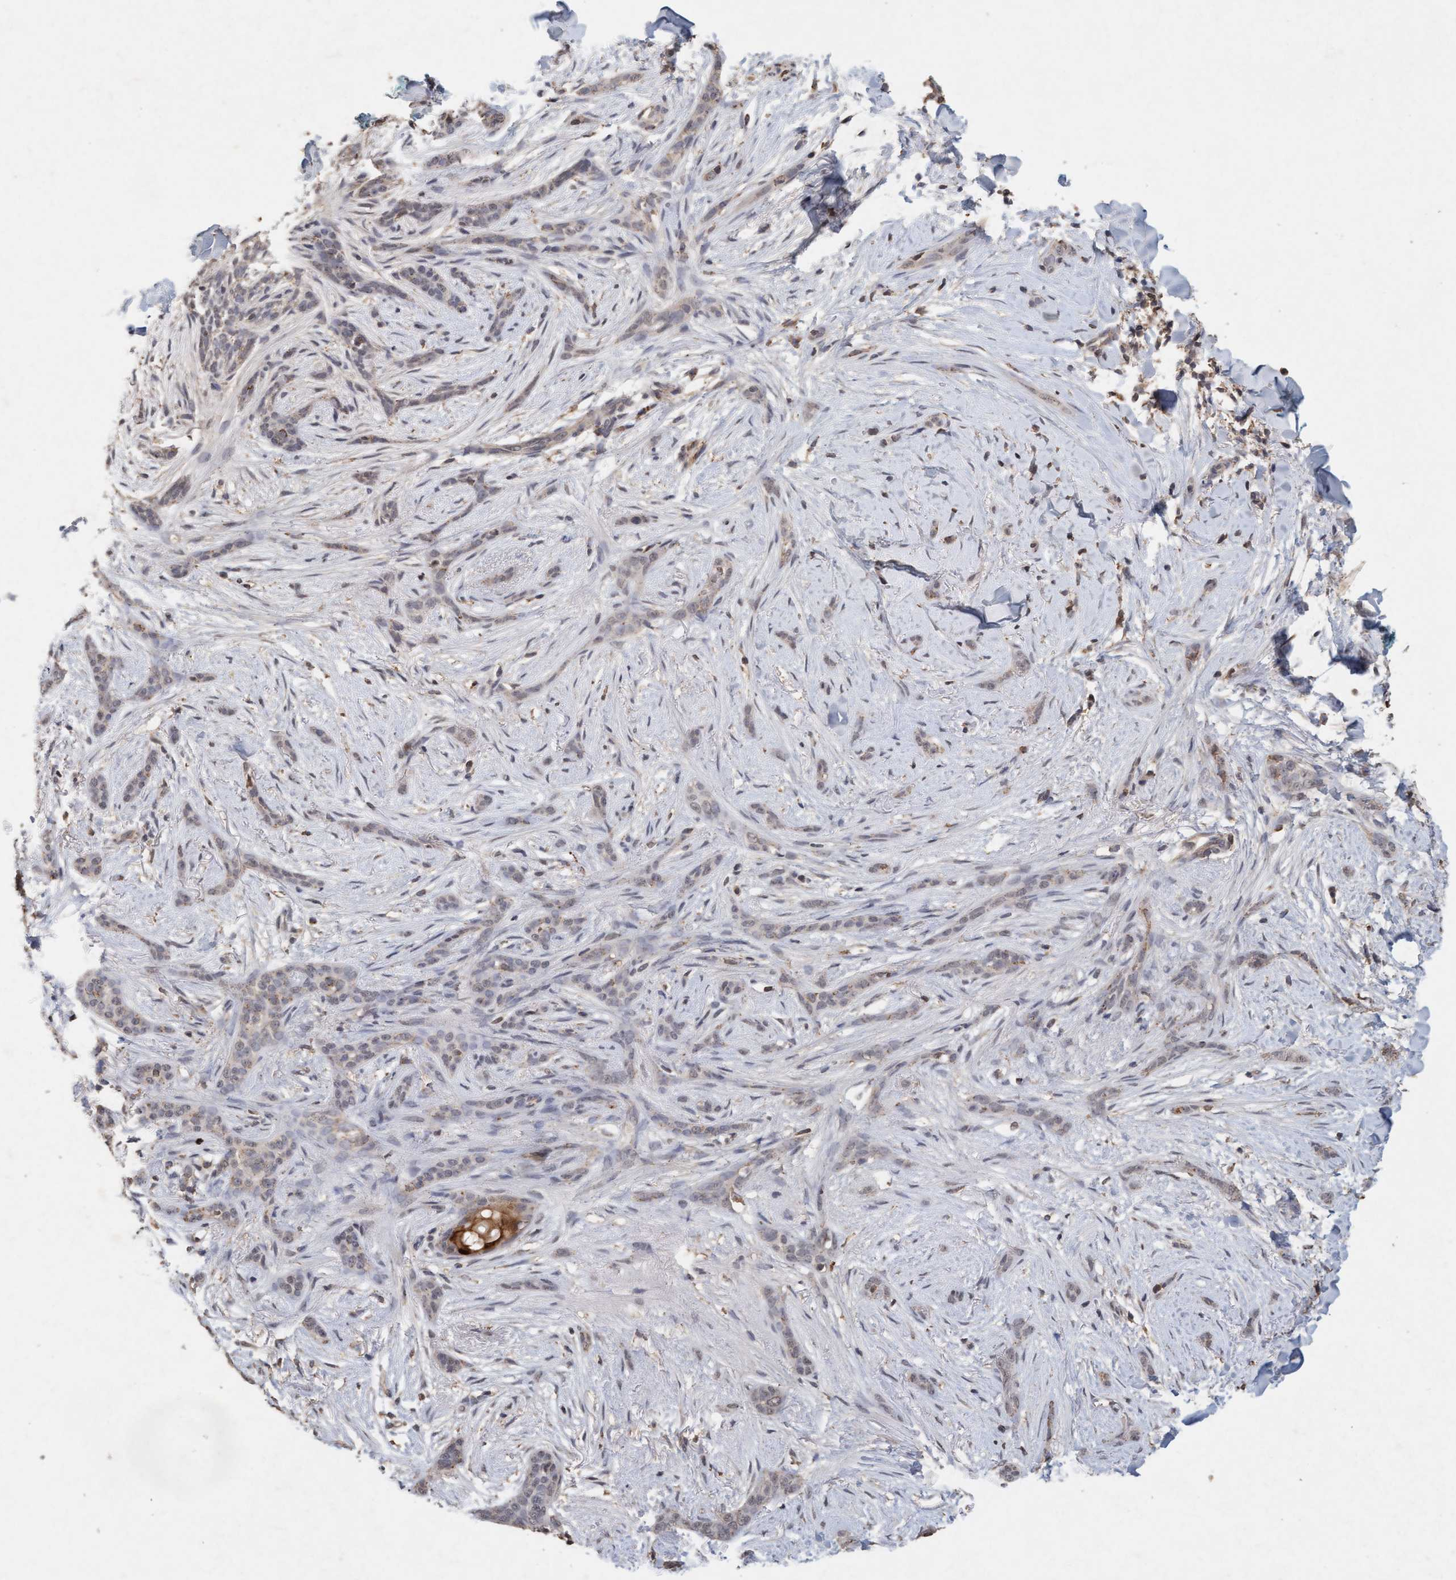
{"staining": {"intensity": "weak", "quantity": "<25%", "location": "cytoplasmic/membranous"}, "tissue": "skin cancer", "cell_type": "Tumor cells", "image_type": "cancer", "snomed": [{"axis": "morphology", "description": "Basal cell carcinoma"}, {"axis": "morphology", "description": "Adnexal tumor, benign"}, {"axis": "topography", "description": "Skin"}], "caption": "High magnification brightfield microscopy of skin cancer stained with DAB (brown) and counterstained with hematoxylin (blue): tumor cells show no significant staining.", "gene": "VSIG8", "patient": {"sex": "female", "age": 42}}